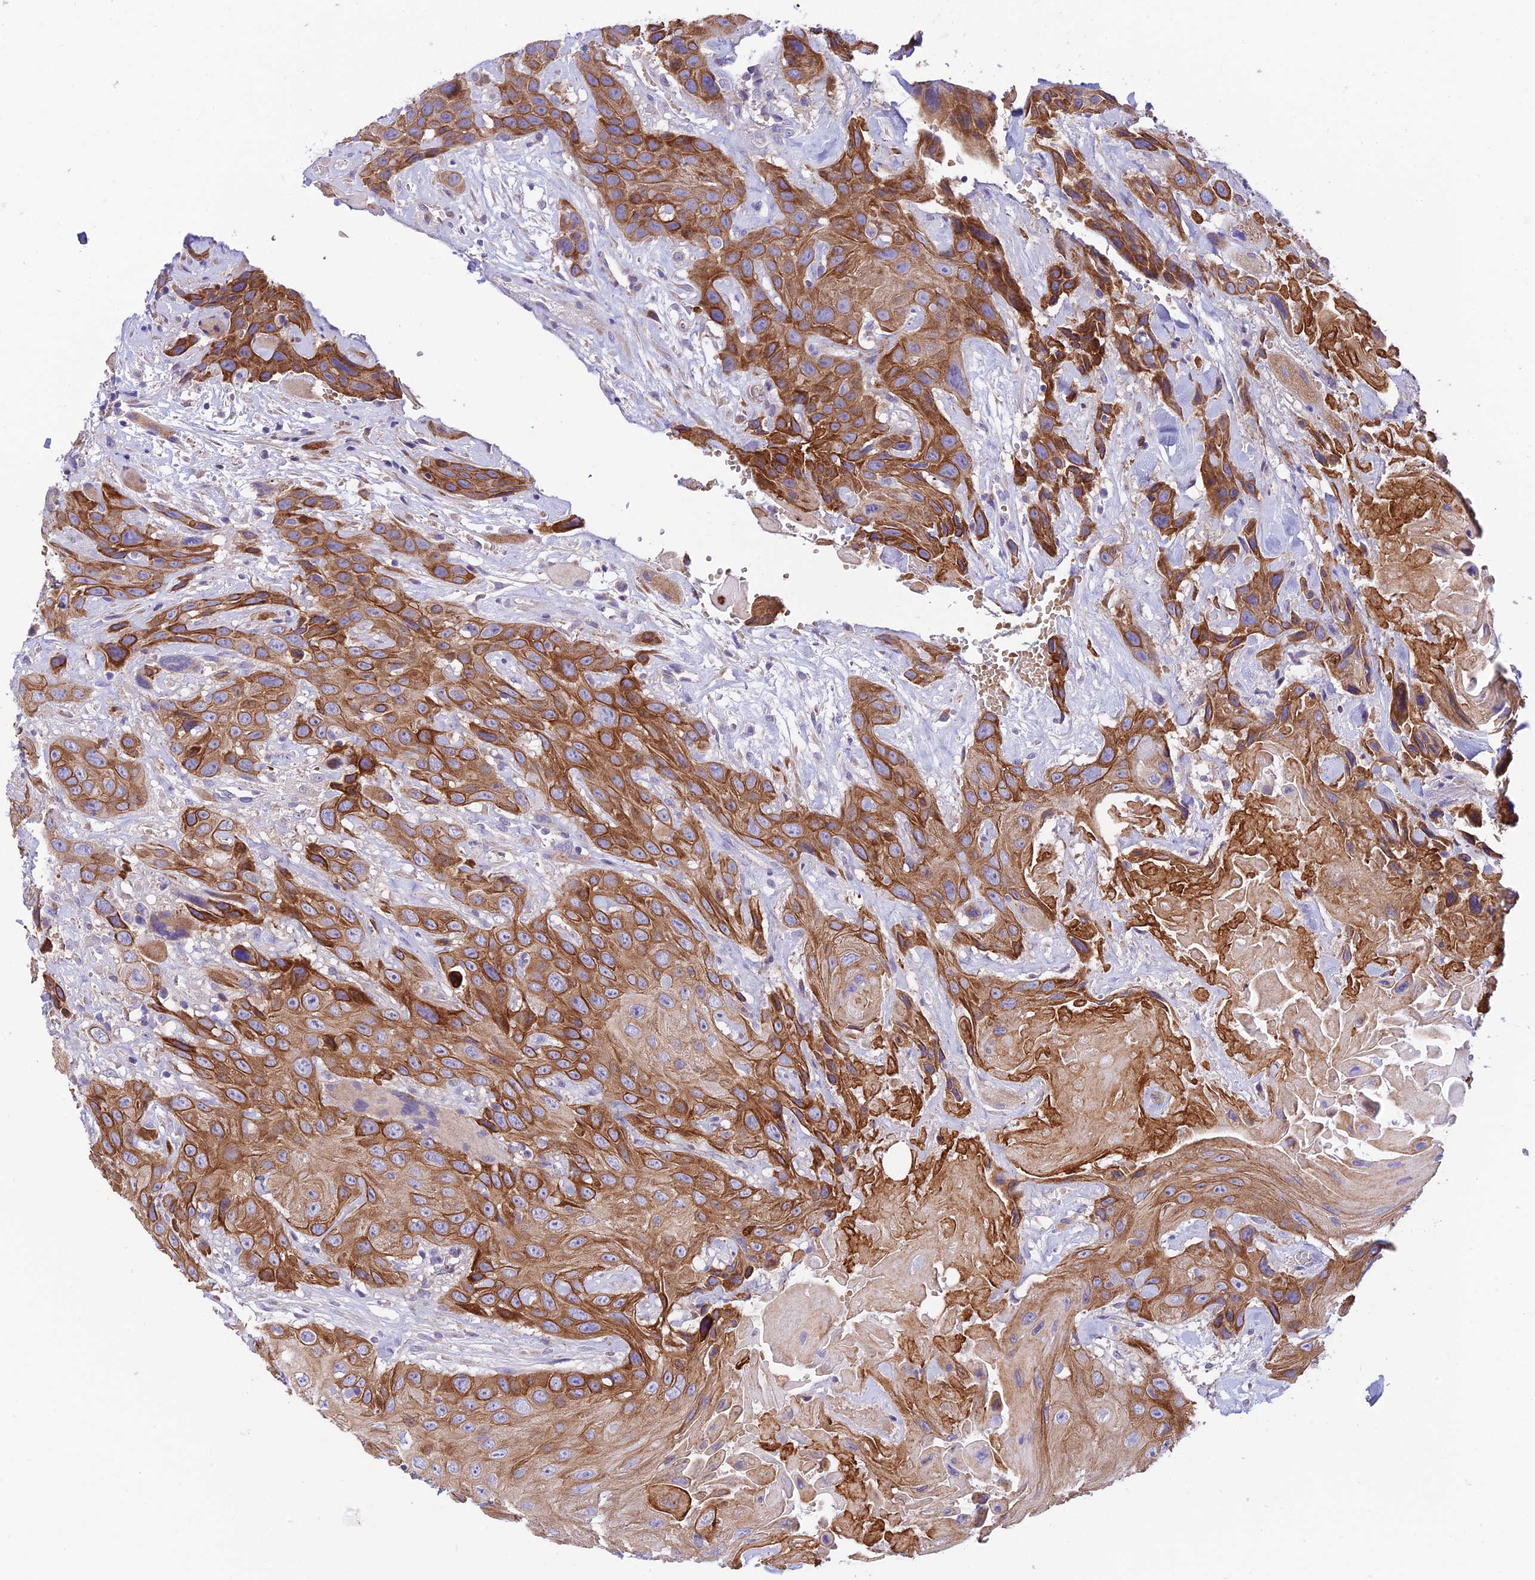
{"staining": {"intensity": "moderate", "quantity": ">75%", "location": "cytoplasmic/membranous"}, "tissue": "head and neck cancer", "cell_type": "Tumor cells", "image_type": "cancer", "snomed": [{"axis": "morphology", "description": "Squamous cell carcinoma, NOS"}, {"axis": "topography", "description": "Head-Neck"}], "caption": "Head and neck cancer (squamous cell carcinoma) was stained to show a protein in brown. There is medium levels of moderate cytoplasmic/membranous positivity in about >75% of tumor cells.", "gene": "CCDC157", "patient": {"sex": "male", "age": 81}}